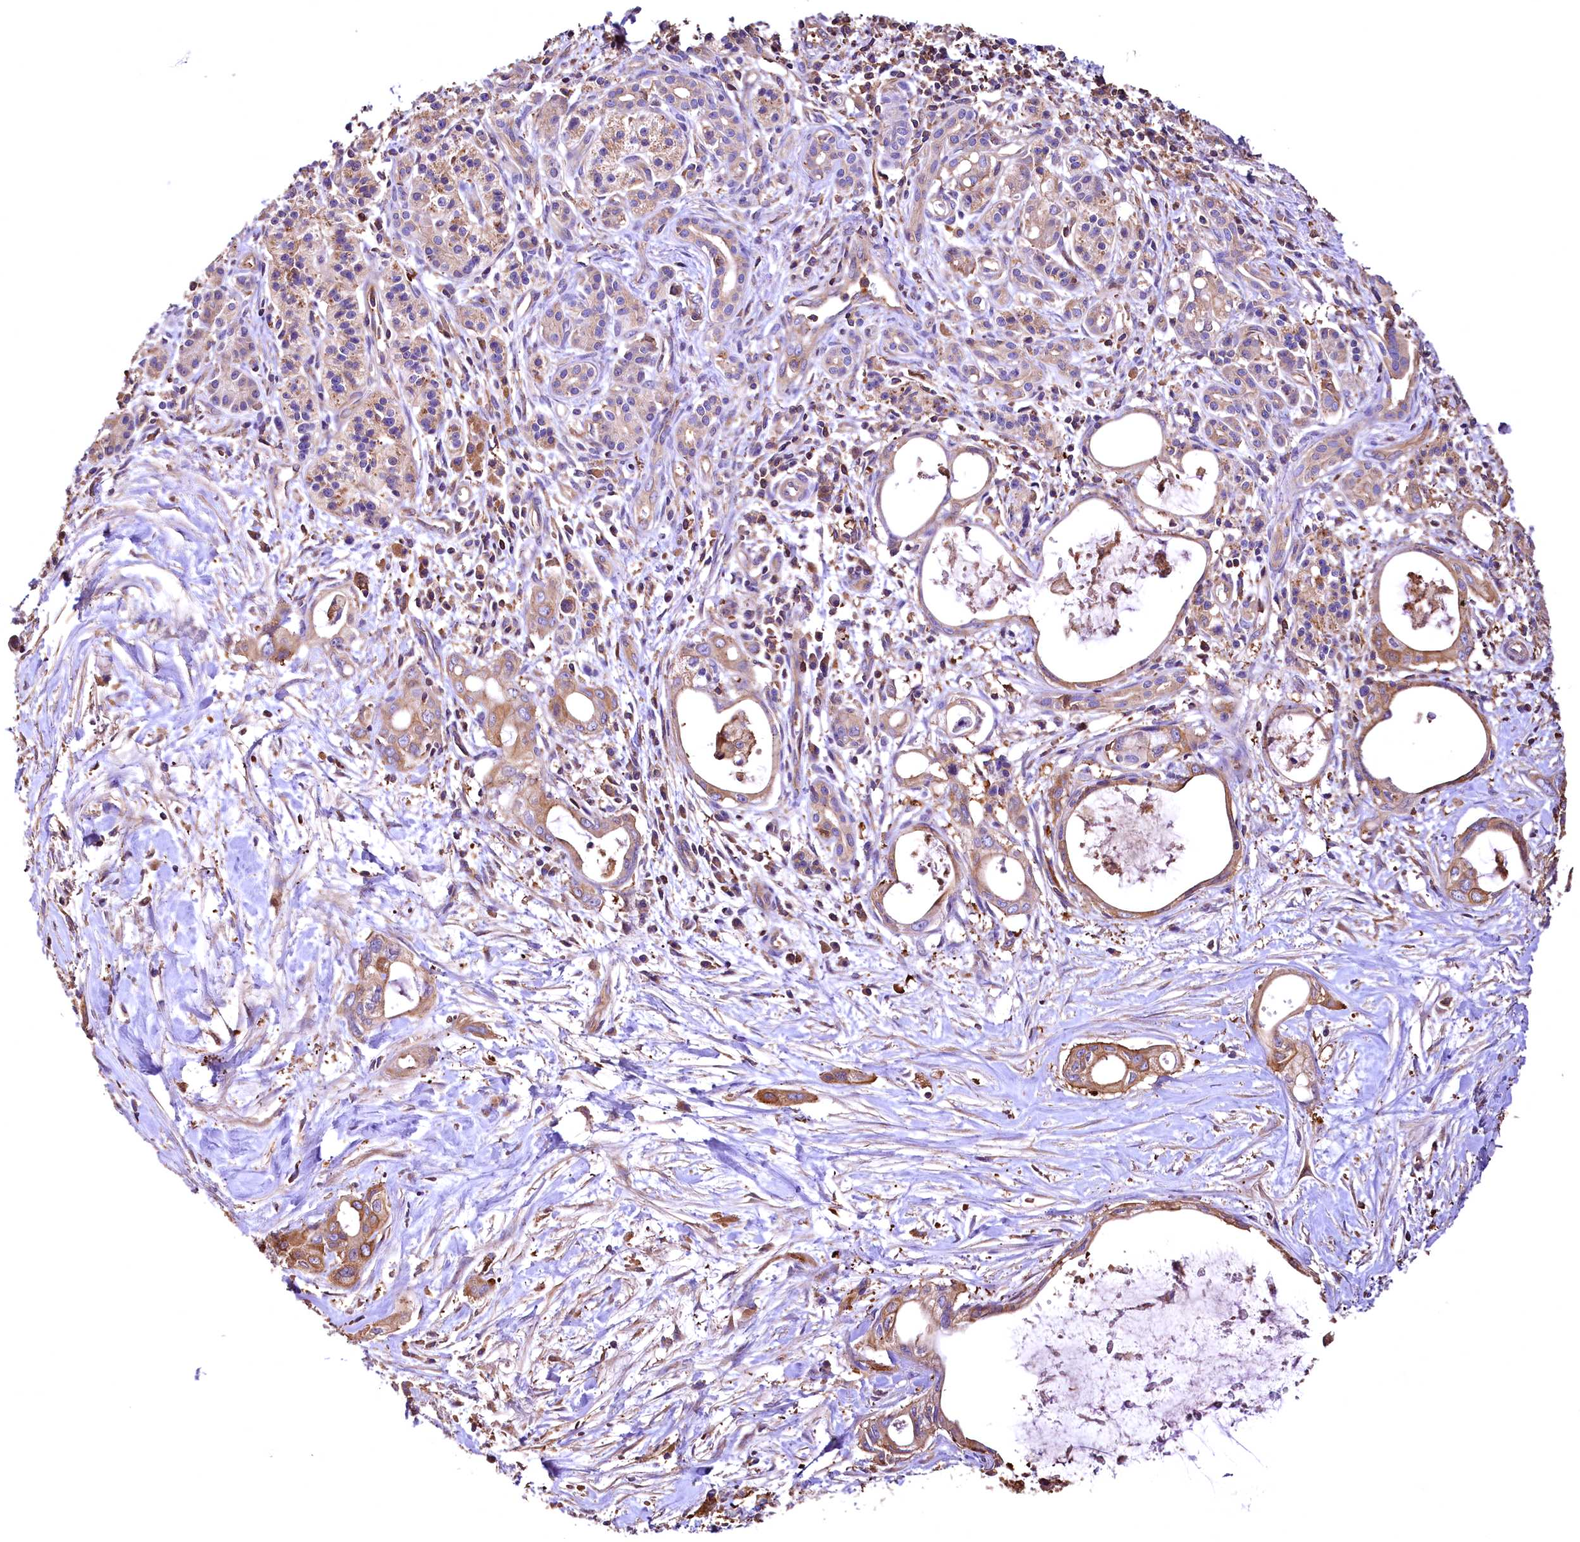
{"staining": {"intensity": "moderate", "quantity": ">75%", "location": "cytoplasmic/membranous"}, "tissue": "pancreatic cancer", "cell_type": "Tumor cells", "image_type": "cancer", "snomed": [{"axis": "morphology", "description": "Adenocarcinoma, NOS"}, {"axis": "topography", "description": "Pancreas"}], "caption": "An image showing moderate cytoplasmic/membranous positivity in approximately >75% of tumor cells in pancreatic cancer, as visualized by brown immunohistochemical staining.", "gene": "RARS2", "patient": {"sex": "male", "age": 72}}